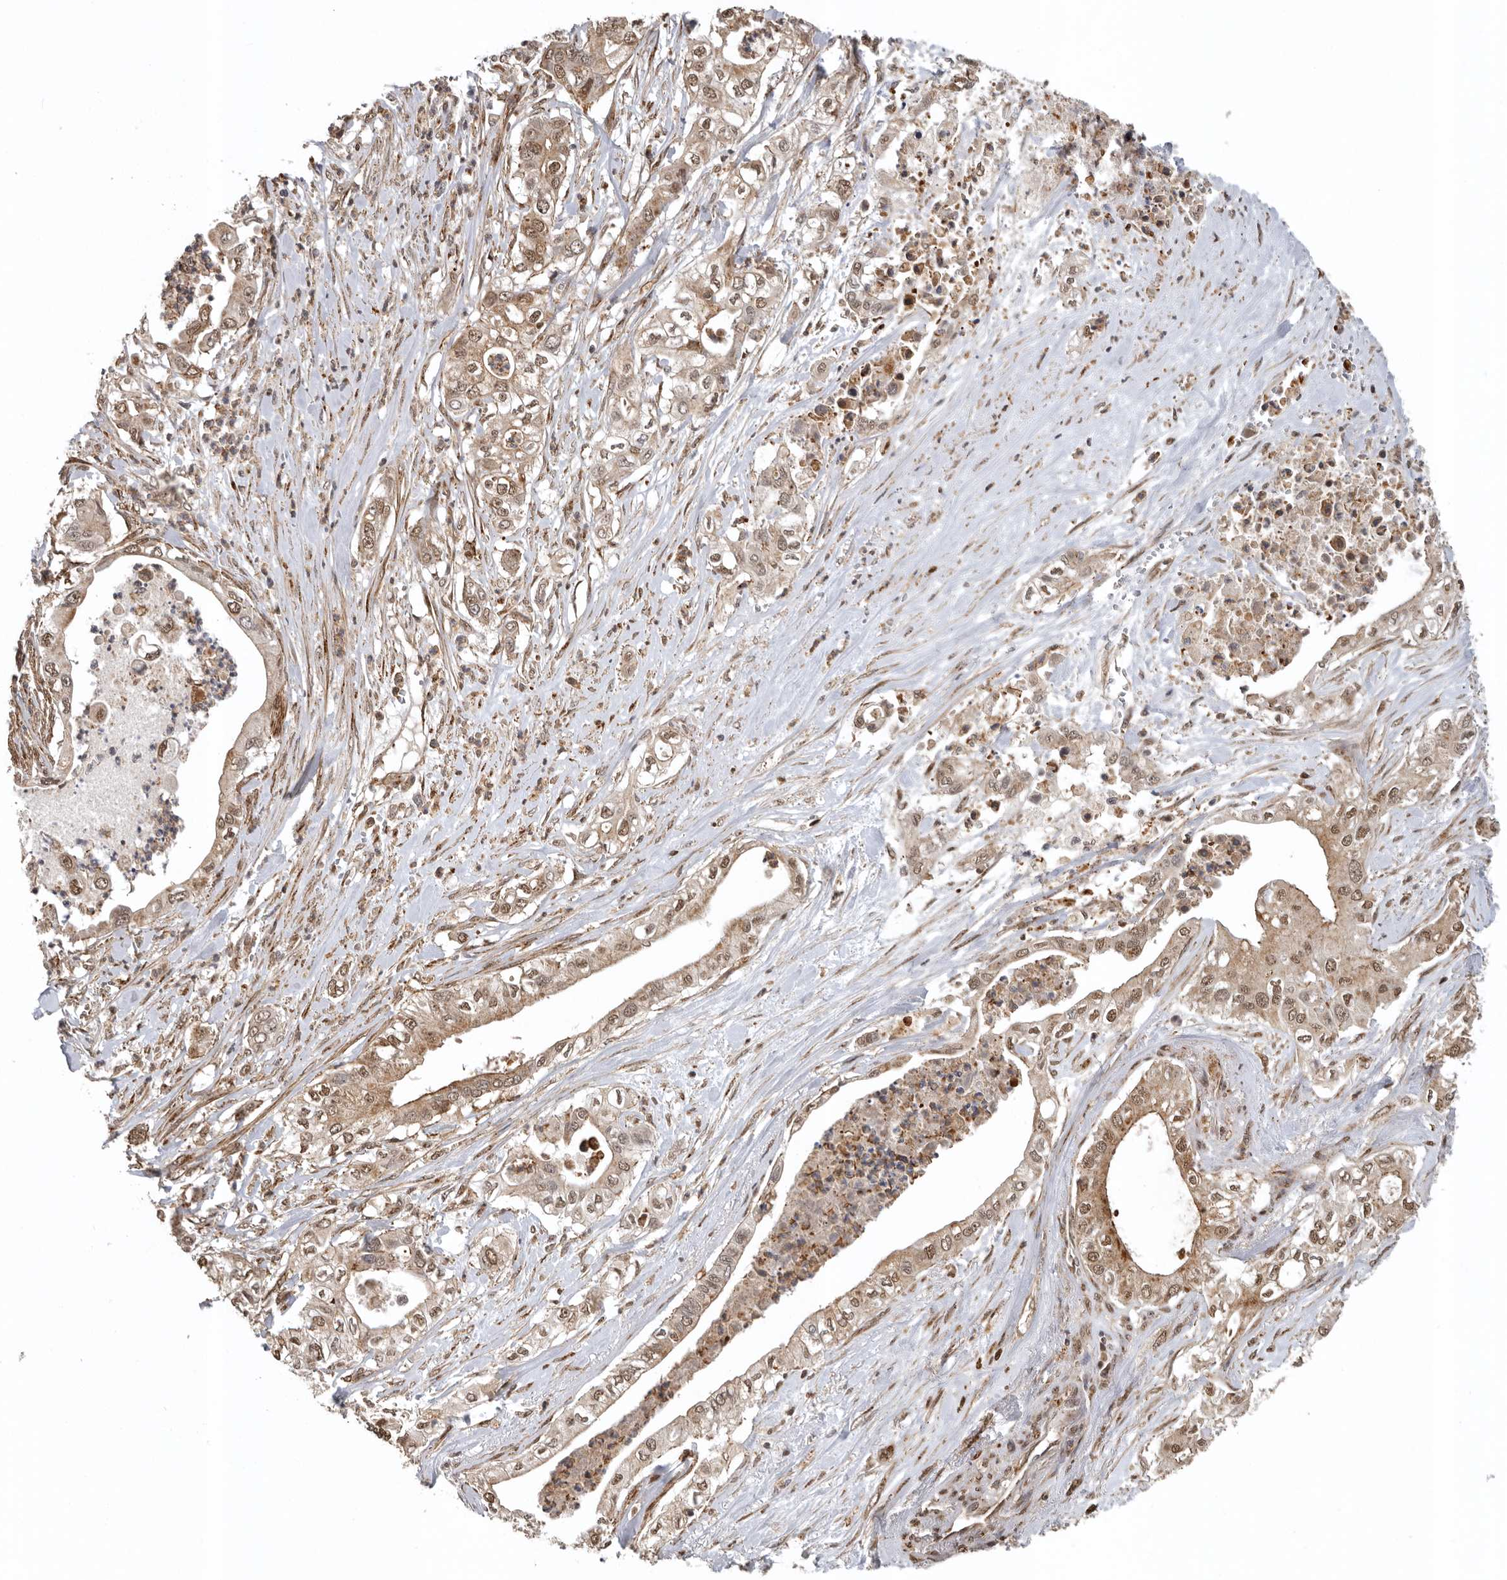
{"staining": {"intensity": "moderate", "quantity": ">75%", "location": "cytoplasmic/membranous,nuclear"}, "tissue": "pancreatic cancer", "cell_type": "Tumor cells", "image_type": "cancer", "snomed": [{"axis": "morphology", "description": "Adenocarcinoma, NOS"}, {"axis": "topography", "description": "Pancreas"}], "caption": "A medium amount of moderate cytoplasmic/membranous and nuclear expression is identified in approximately >75% of tumor cells in pancreatic cancer (adenocarcinoma) tissue. (DAB (3,3'-diaminobenzidine) IHC, brown staining for protein, blue staining for nuclei).", "gene": "RNF157", "patient": {"sex": "female", "age": 78}}